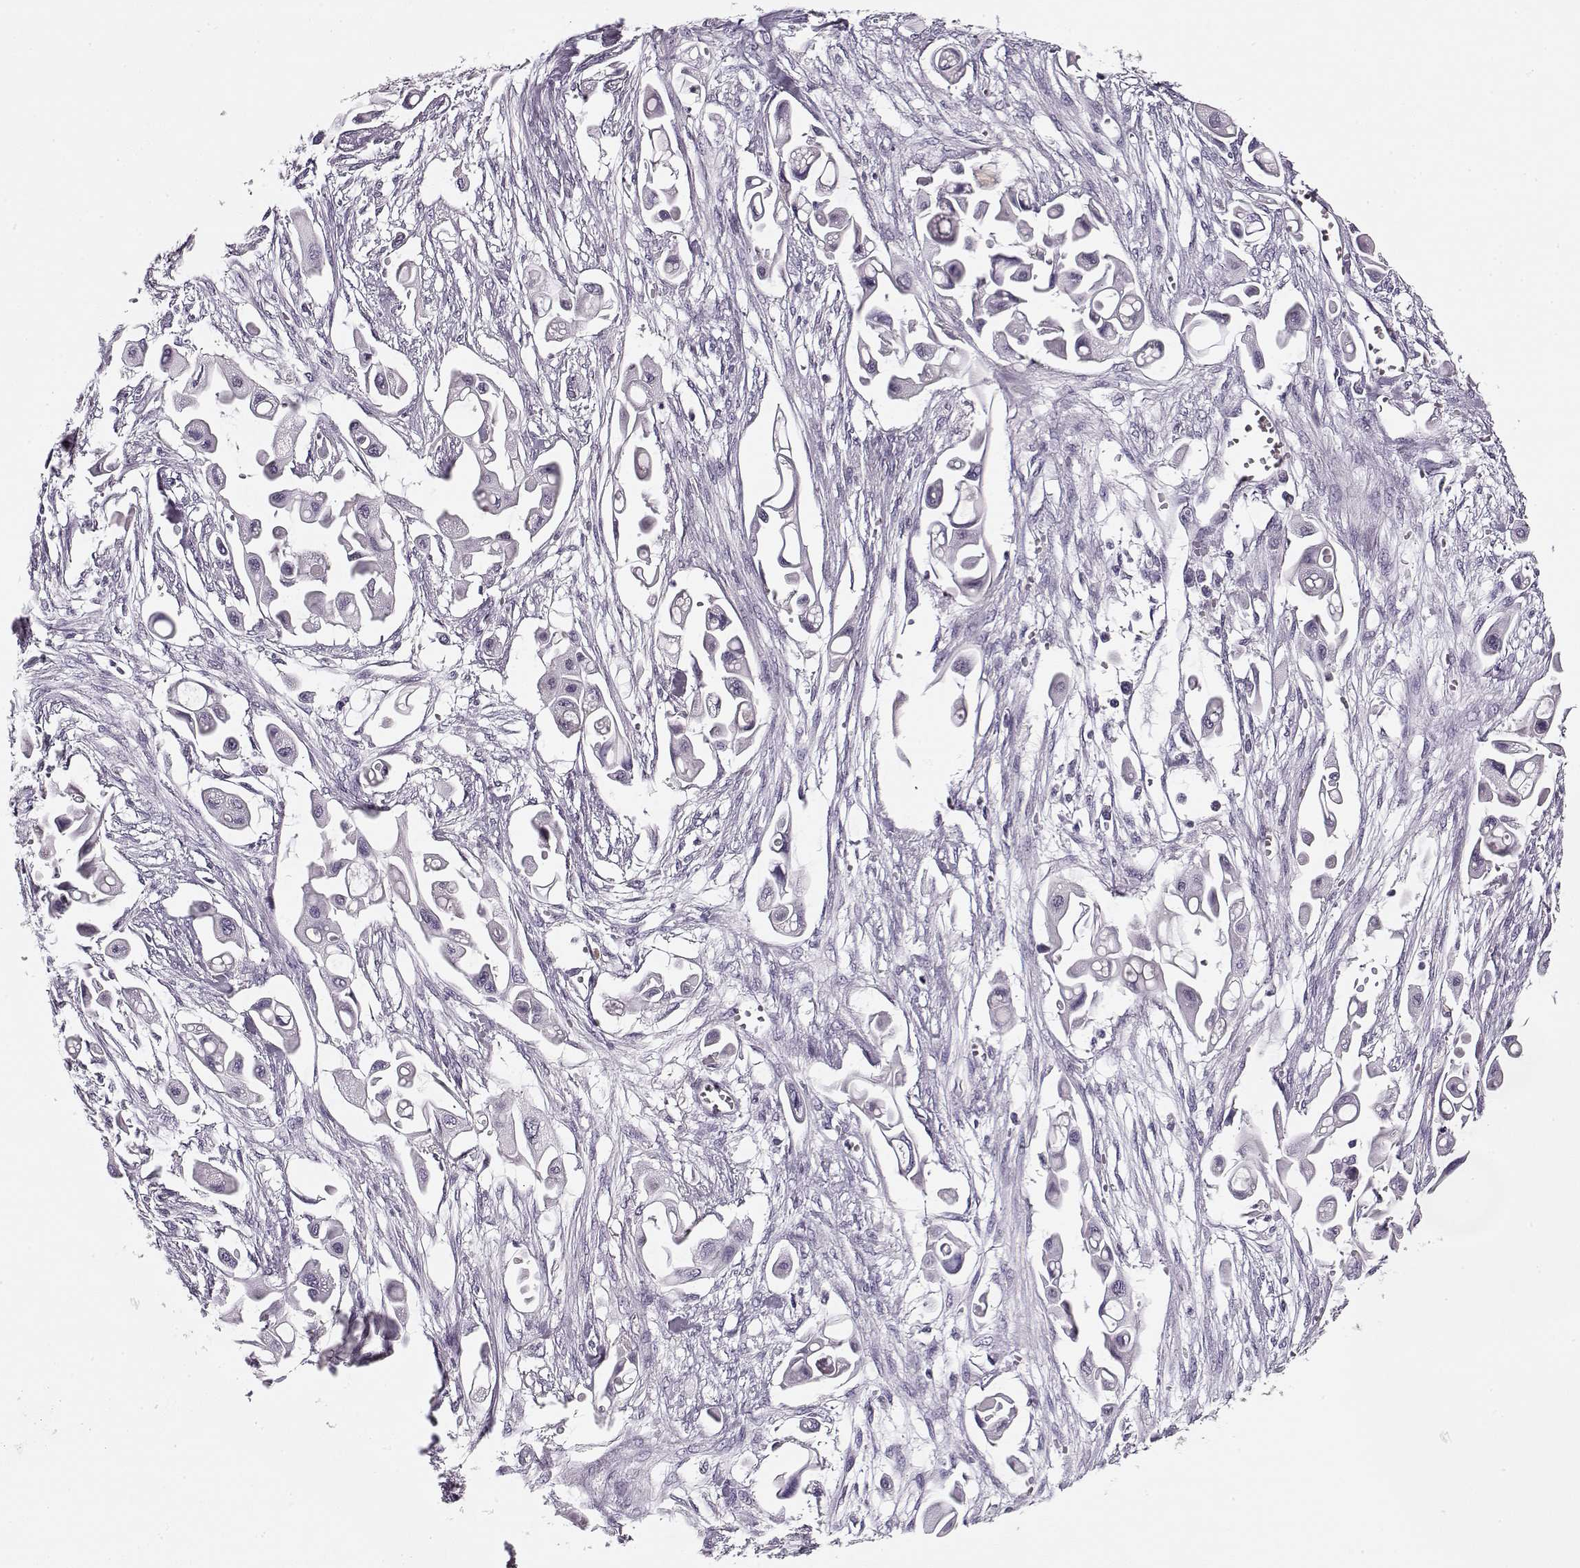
{"staining": {"intensity": "negative", "quantity": "none", "location": "none"}, "tissue": "pancreatic cancer", "cell_type": "Tumor cells", "image_type": "cancer", "snomed": [{"axis": "morphology", "description": "Adenocarcinoma, NOS"}, {"axis": "topography", "description": "Pancreas"}], "caption": "Immunohistochemistry micrograph of human pancreatic cancer (adenocarcinoma) stained for a protein (brown), which shows no positivity in tumor cells.", "gene": "PNMT", "patient": {"sex": "male", "age": 50}}